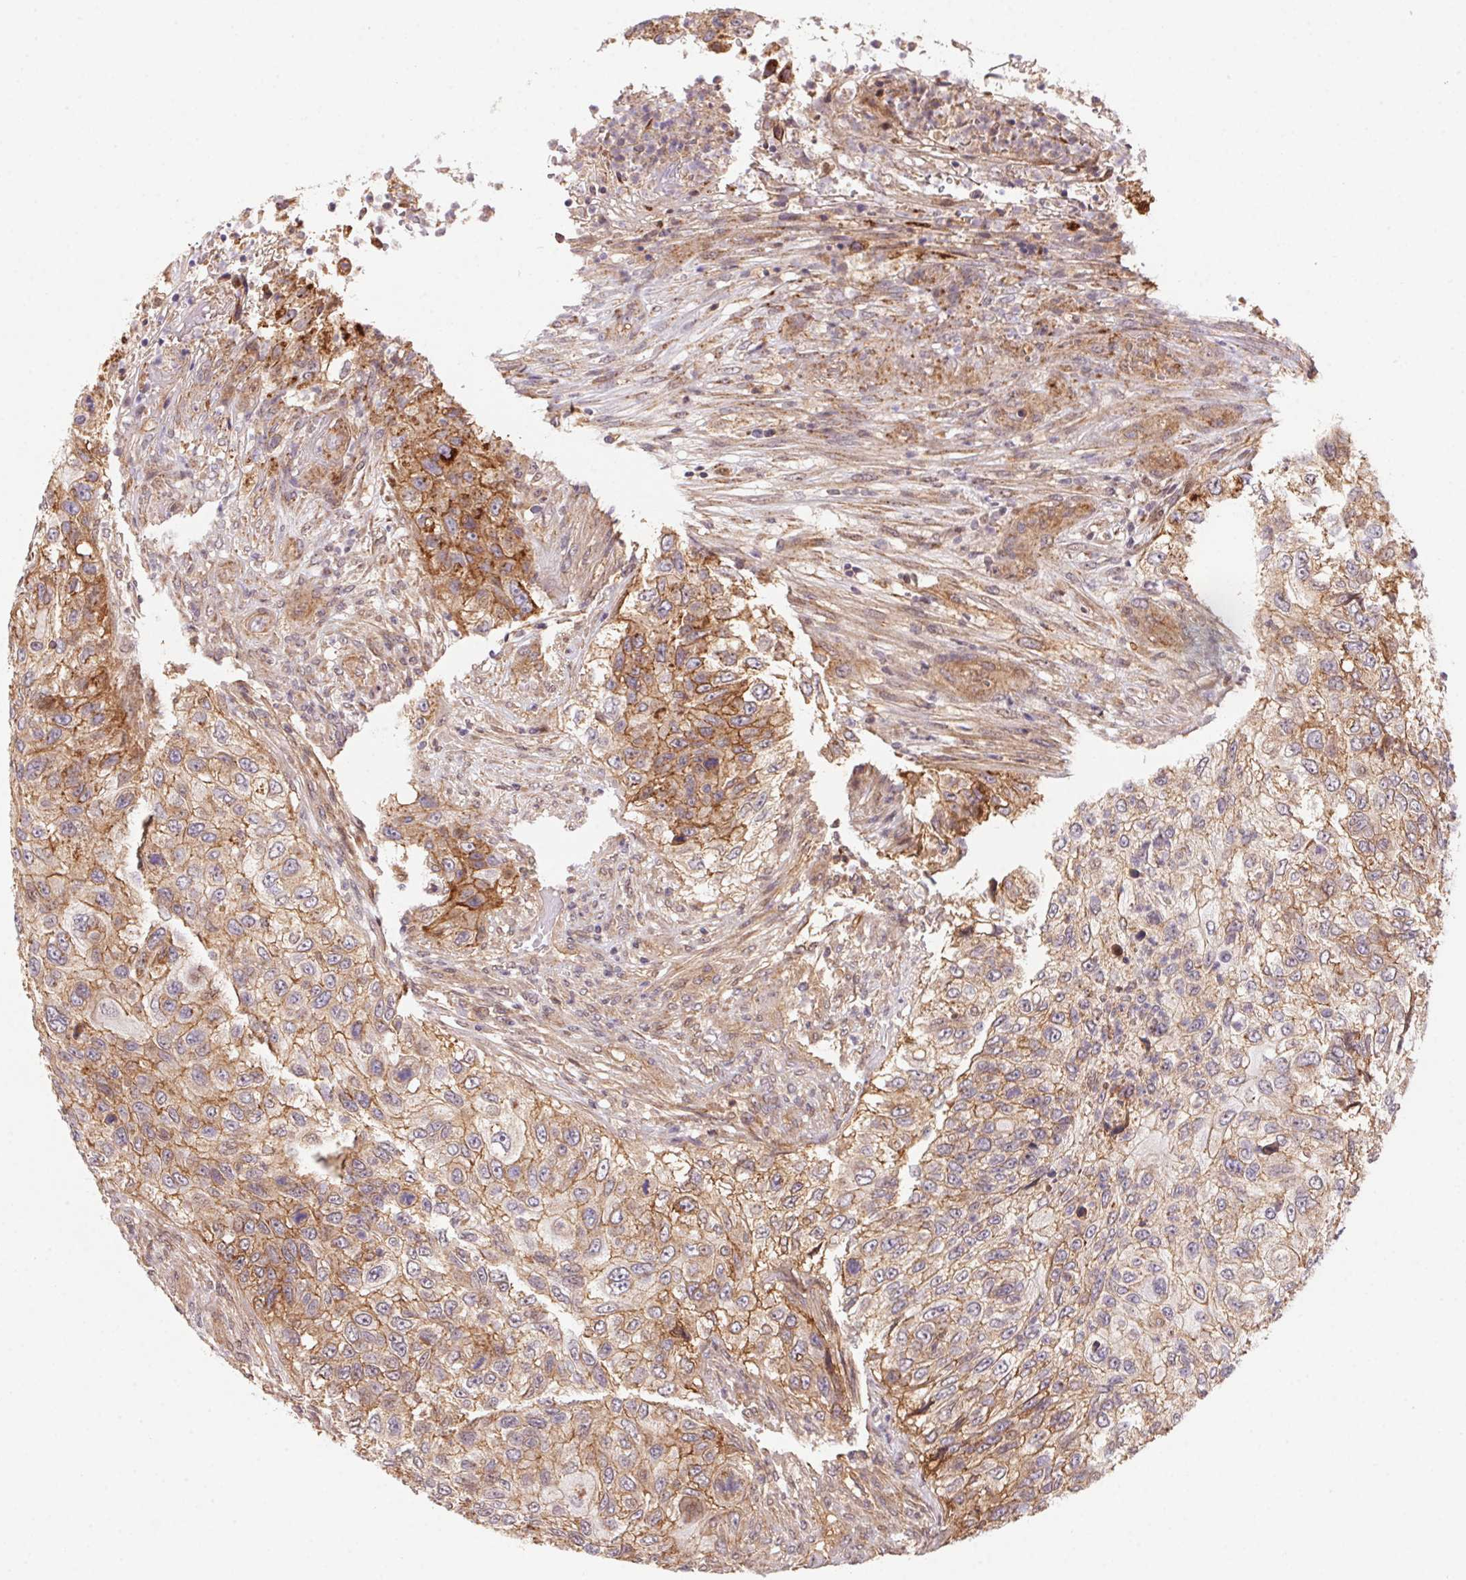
{"staining": {"intensity": "weak", "quantity": ">75%", "location": "cytoplasmic/membranous"}, "tissue": "urothelial cancer", "cell_type": "Tumor cells", "image_type": "cancer", "snomed": [{"axis": "morphology", "description": "Urothelial carcinoma, High grade"}, {"axis": "topography", "description": "Urinary bladder"}], "caption": "Protein analysis of urothelial cancer tissue shows weak cytoplasmic/membranous staining in about >75% of tumor cells. The staining is performed using DAB (3,3'-diaminobenzidine) brown chromogen to label protein expression. The nuclei are counter-stained blue using hematoxylin.", "gene": "SLC52A2", "patient": {"sex": "female", "age": 60}}